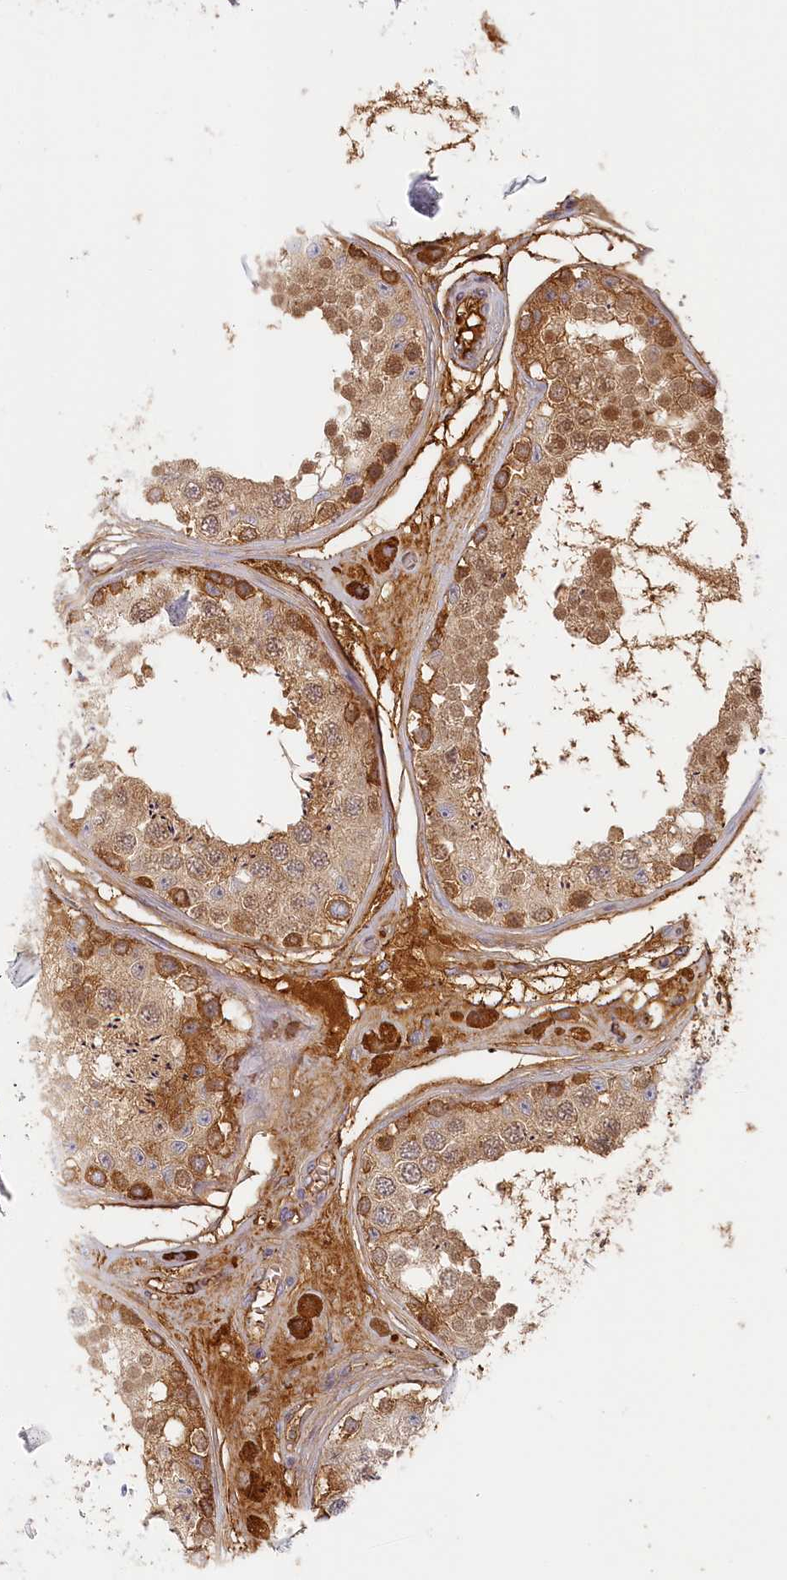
{"staining": {"intensity": "moderate", "quantity": "25%-75%", "location": "cytoplasmic/membranous"}, "tissue": "testis", "cell_type": "Cells in seminiferous ducts", "image_type": "normal", "snomed": [{"axis": "morphology", "description": "Normal tissue, NOS"}, {"axis": "topography", "description": "Testis"}], "caption": "Protein expression analysis of unremarkable human testis reveals moderate cytoplasmic/membranous positivity in approximately 25%-75% of cells in seminiferous ducts. (IHC, brightfield microscopy, high magnification).", "gene": "STX16", "patient": {"sex": "male", "age": 25}}